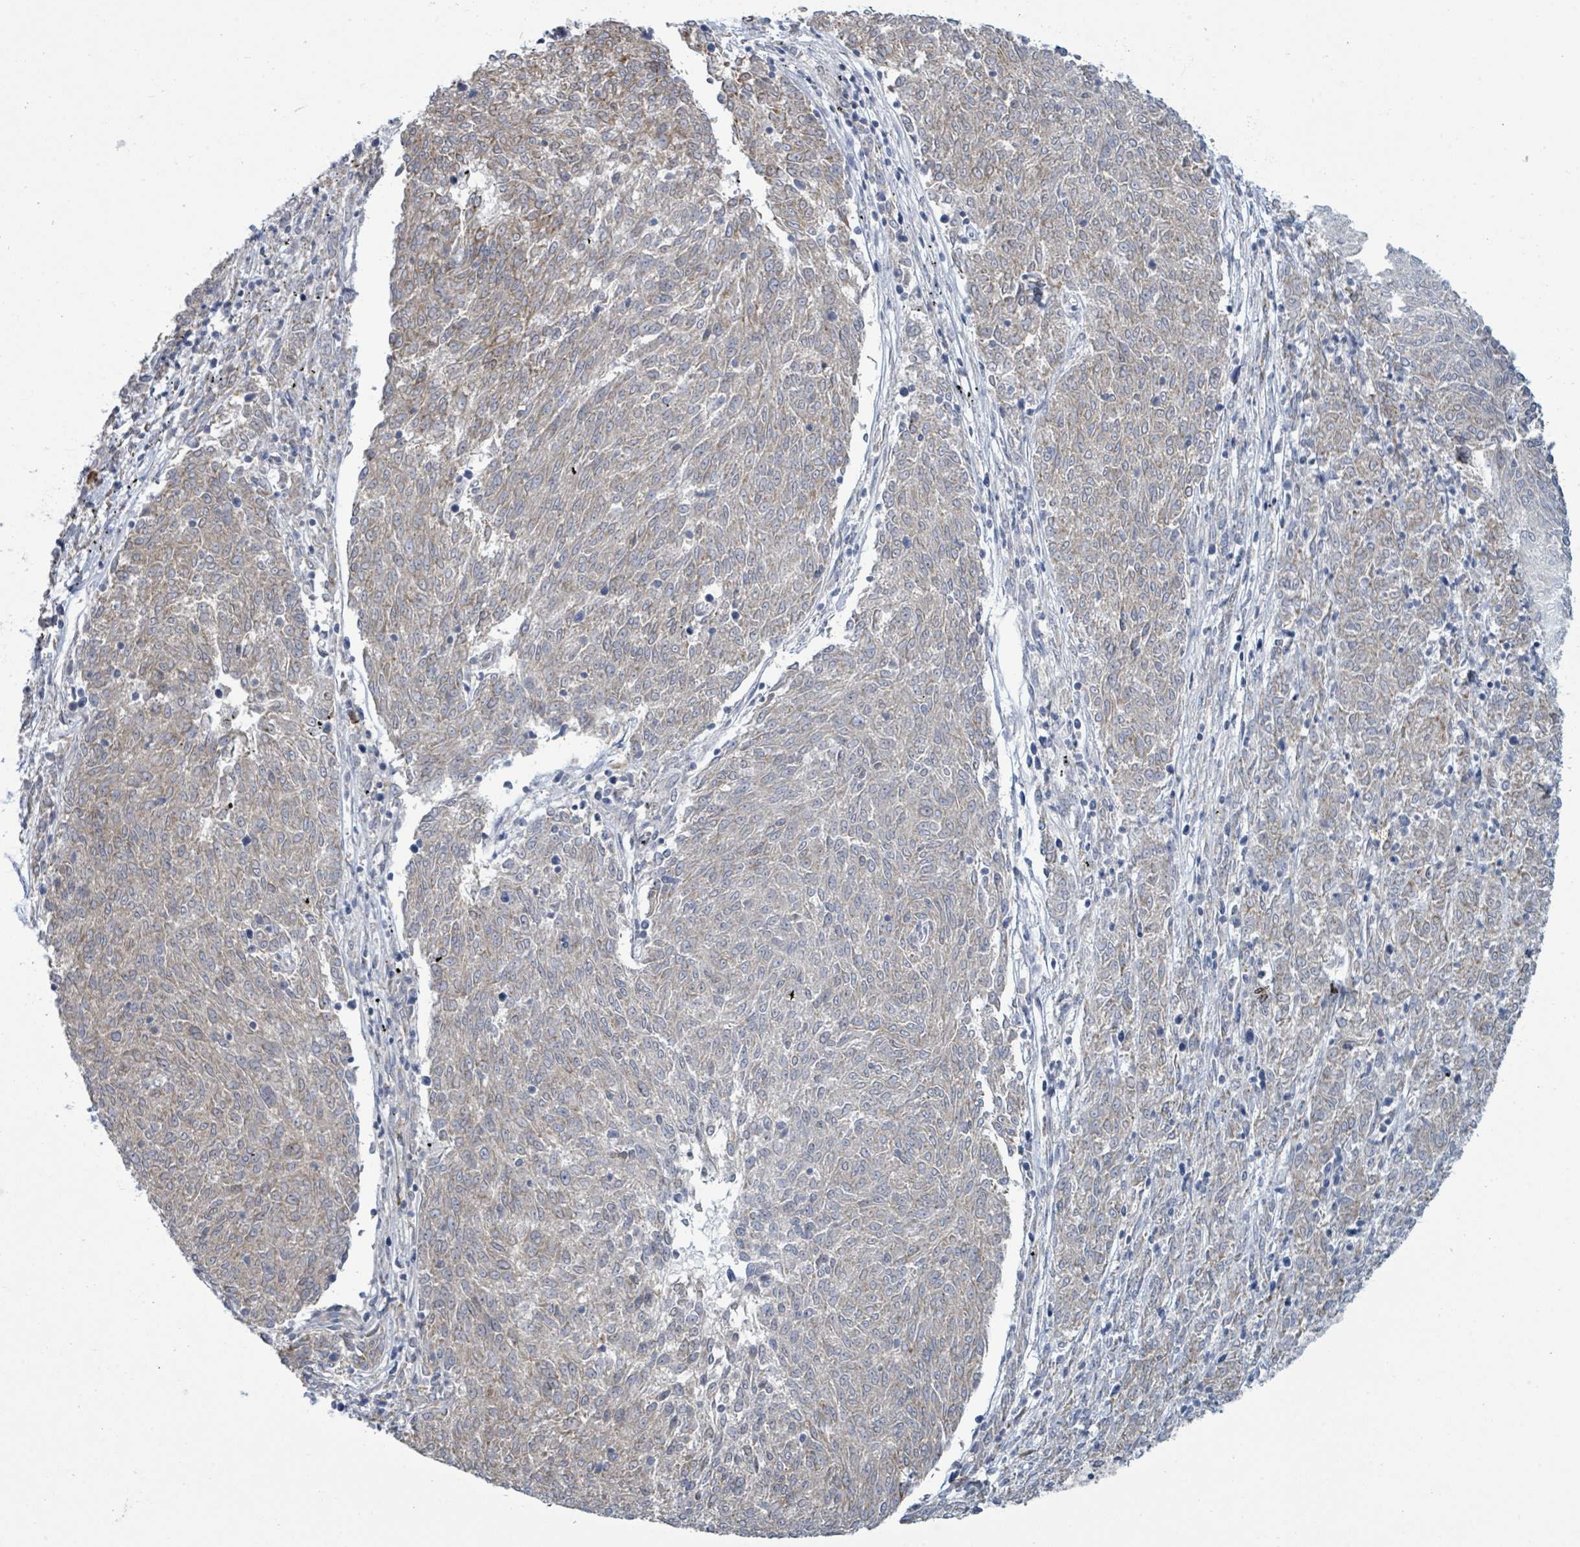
{"staining": {"intensity": "weak", "quantity": "<25%", "location": "cytoplasmic/membranous"}, "tissue": "melanoma", "cell_type": "Tumor cells", "image_type": "cancer", "snomed": [{"axis": "morphology", "description": "Malignant melanoma, NOS"}, {"axis": "topography", "description": "Skin"}], "caption": "Tumor cells are negative for protein expression in human melanoma. (DAB immunohistochemistry visualized using brightfield microscopy, high magnification).", "gene": "SIRPB1", "patient": {"sex": "female", "age": 72}}